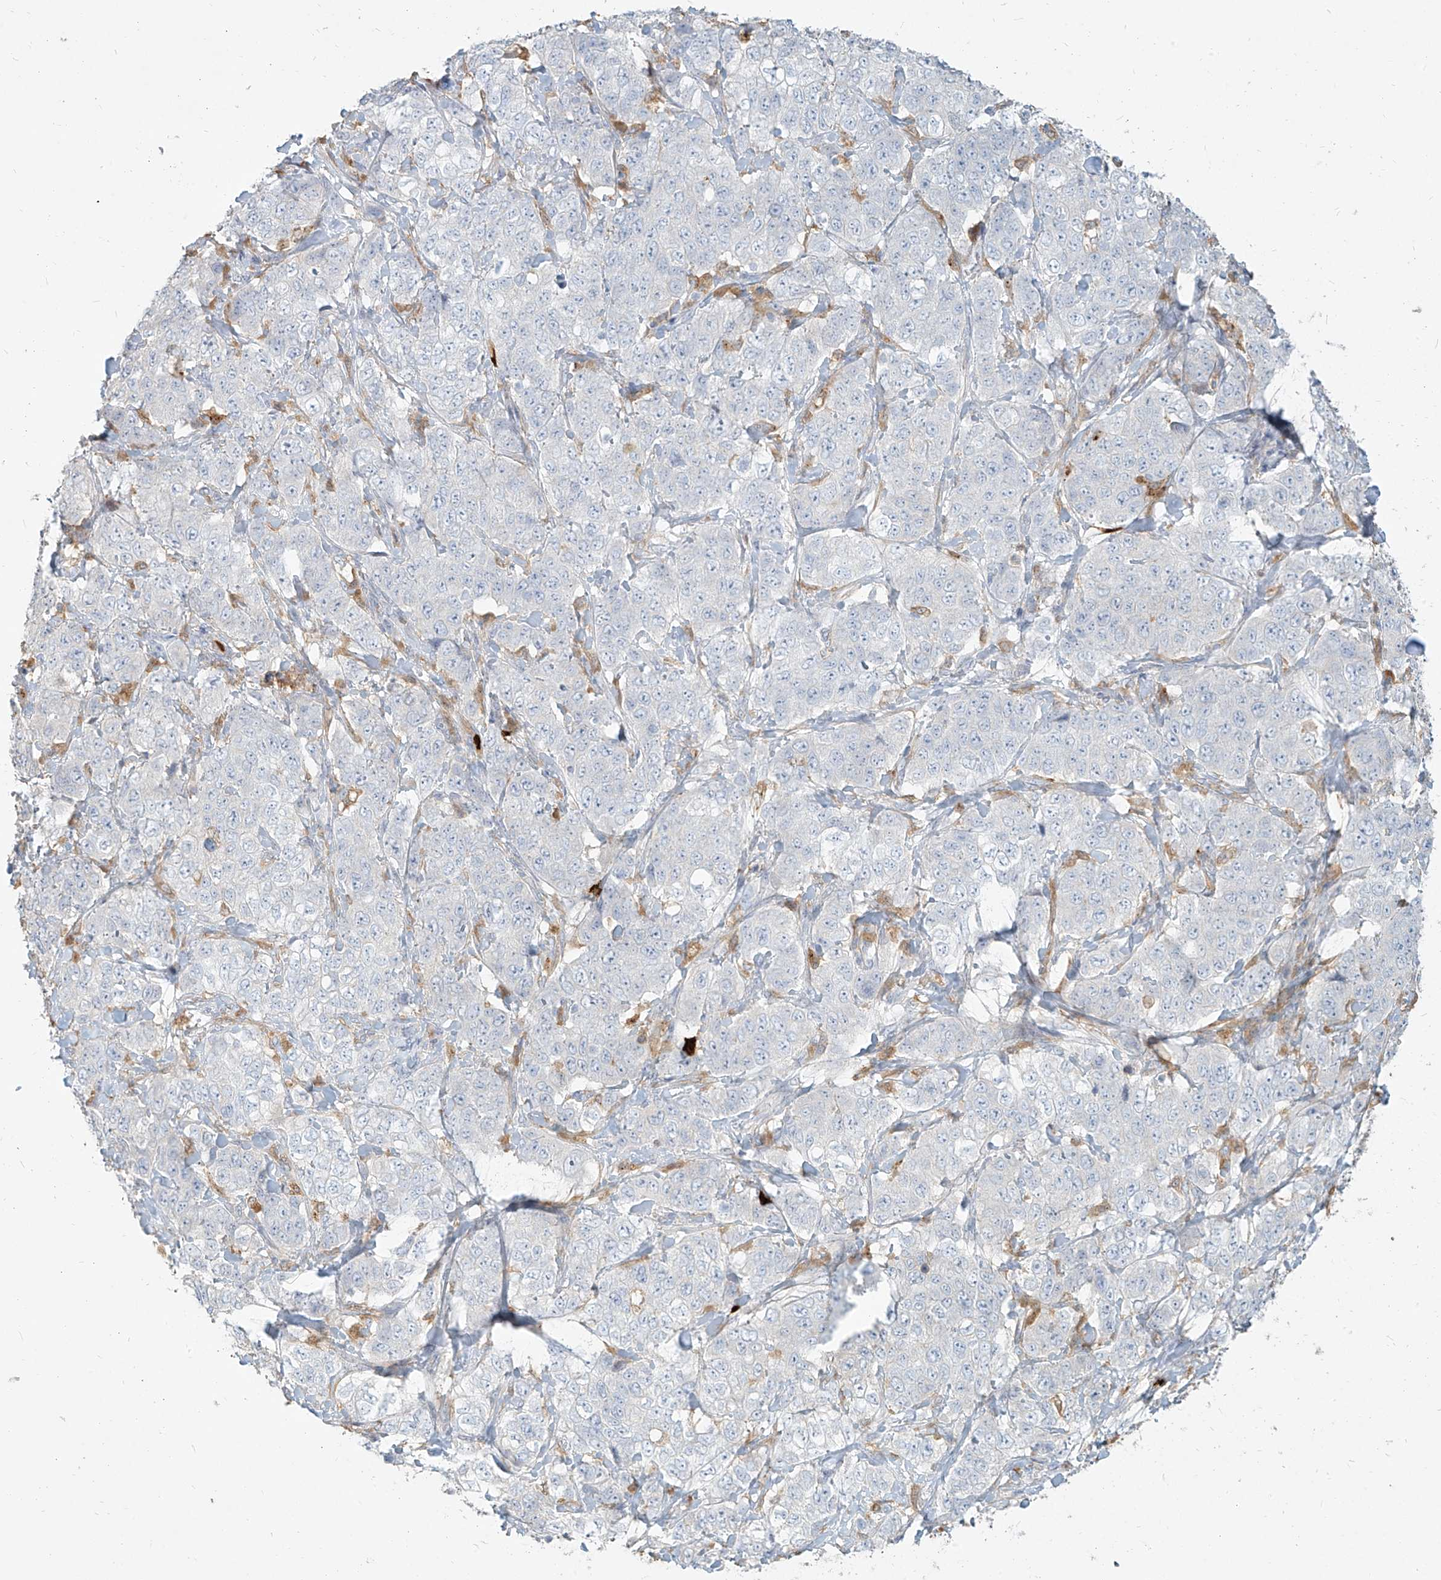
{"staining": {"intensity": "negative", "quantity": "none", "location": "none"}, "tissue": "stomach cancer", "cell_type": "Tumor cells", "image_type": "cancer", "snomed": [{"axis": "morphology", "description": "Adenocarcinoma, NOS"}, {"axis": "topography", "description": "Stomach"}], "caption": "This micrograph is of stomach adenocarcinoma stained with IHC to label a protein in brown with the nuclei are counter-stained blue. There is no staining in tumor cells.", "gene": "PGD", "patient": {"sex": "male", "age": 48}}